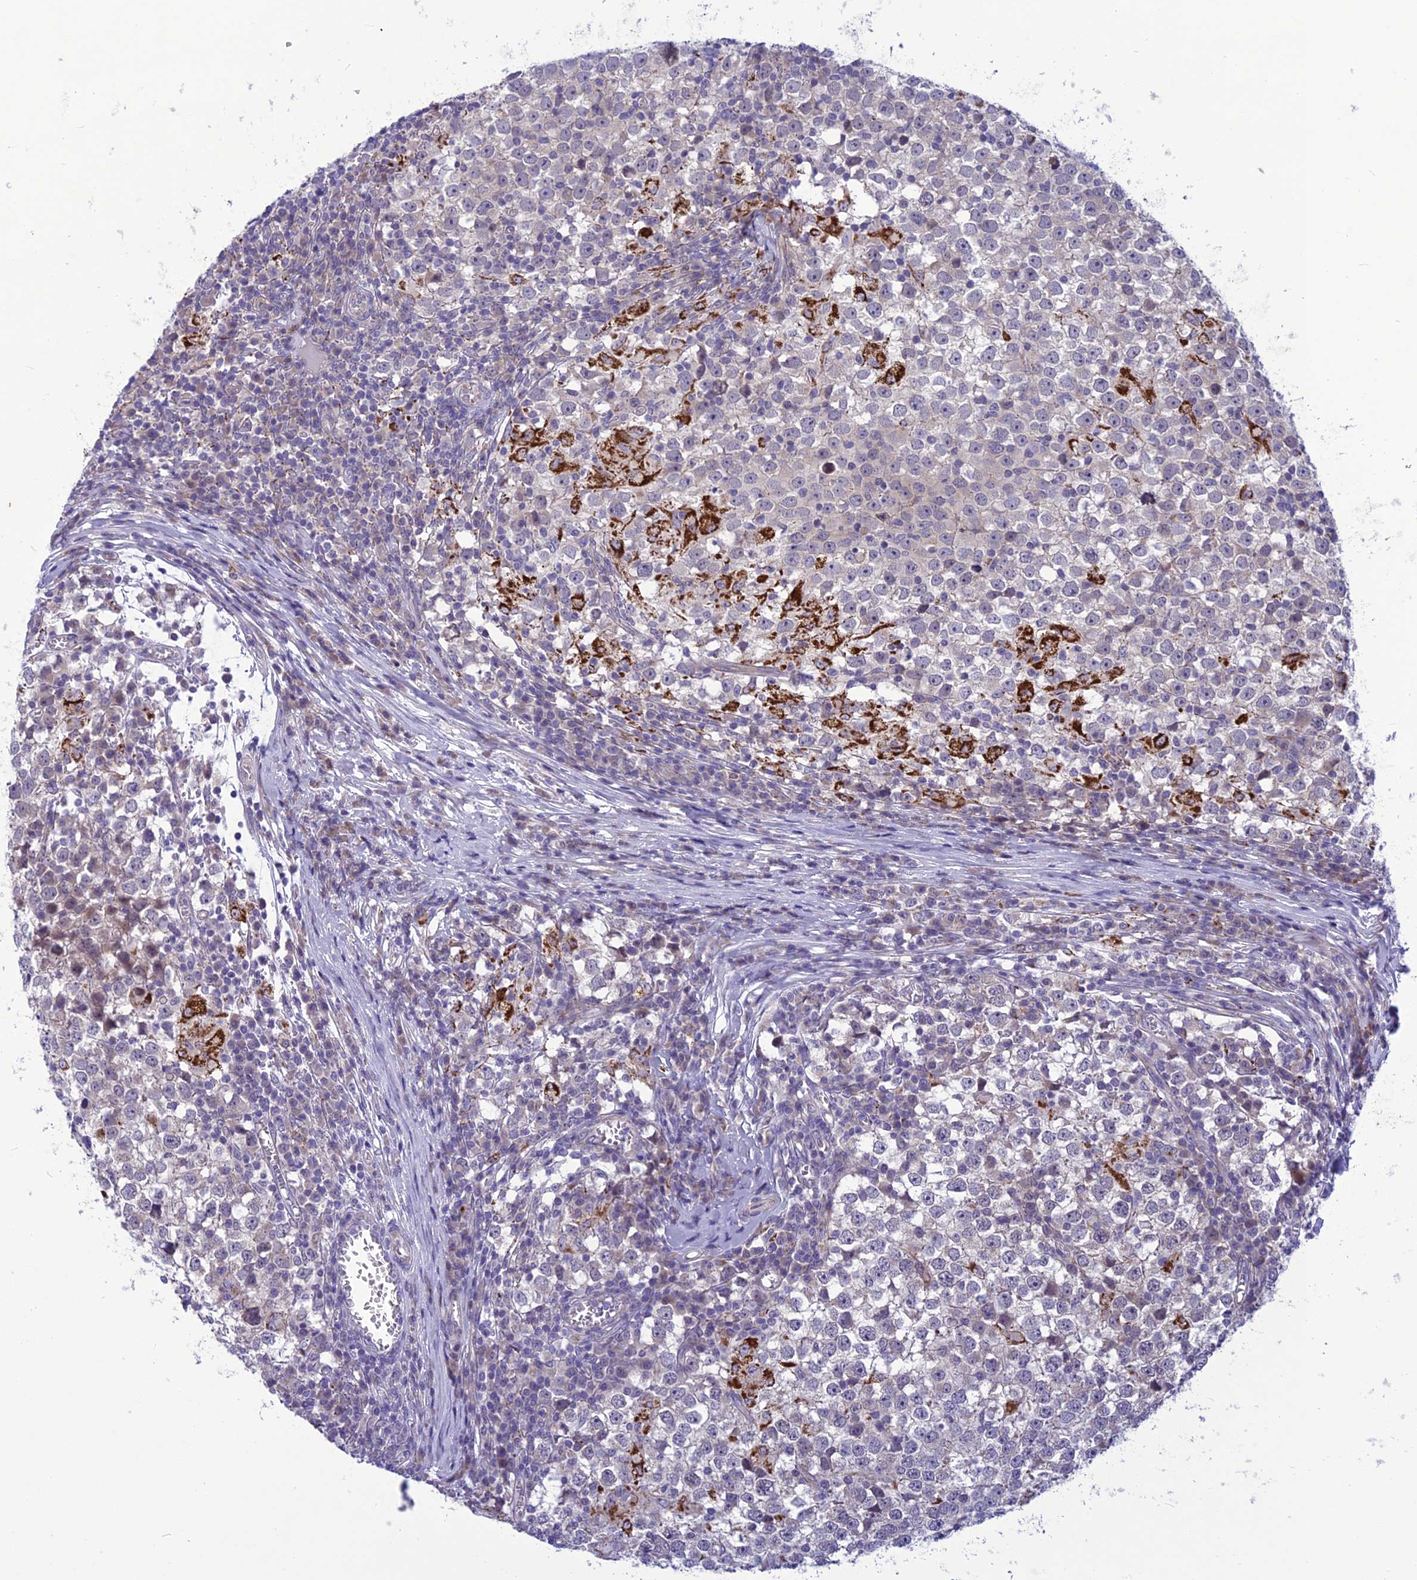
{"staining": {"intensity": "strong", "quantity": "<25%", "location": "cytoplasmic/membranous"}, "tissue": "testis cancer", "cell_type": "Tumor cells", "image_type": "cancer", "snomed": [{"axis": "morphology", "description": "Seminoma, NOS"}, {"axis": "topography", "description": "Testis"}], "caption": "Testis cancer stained with DAB IHC demonstrates medium levels of strong cytoplasmic/membranous positivity in approximately <25% of tumor cells.", "gene": "PSMF1", "patient": {"sex": "male", "age": 65}}